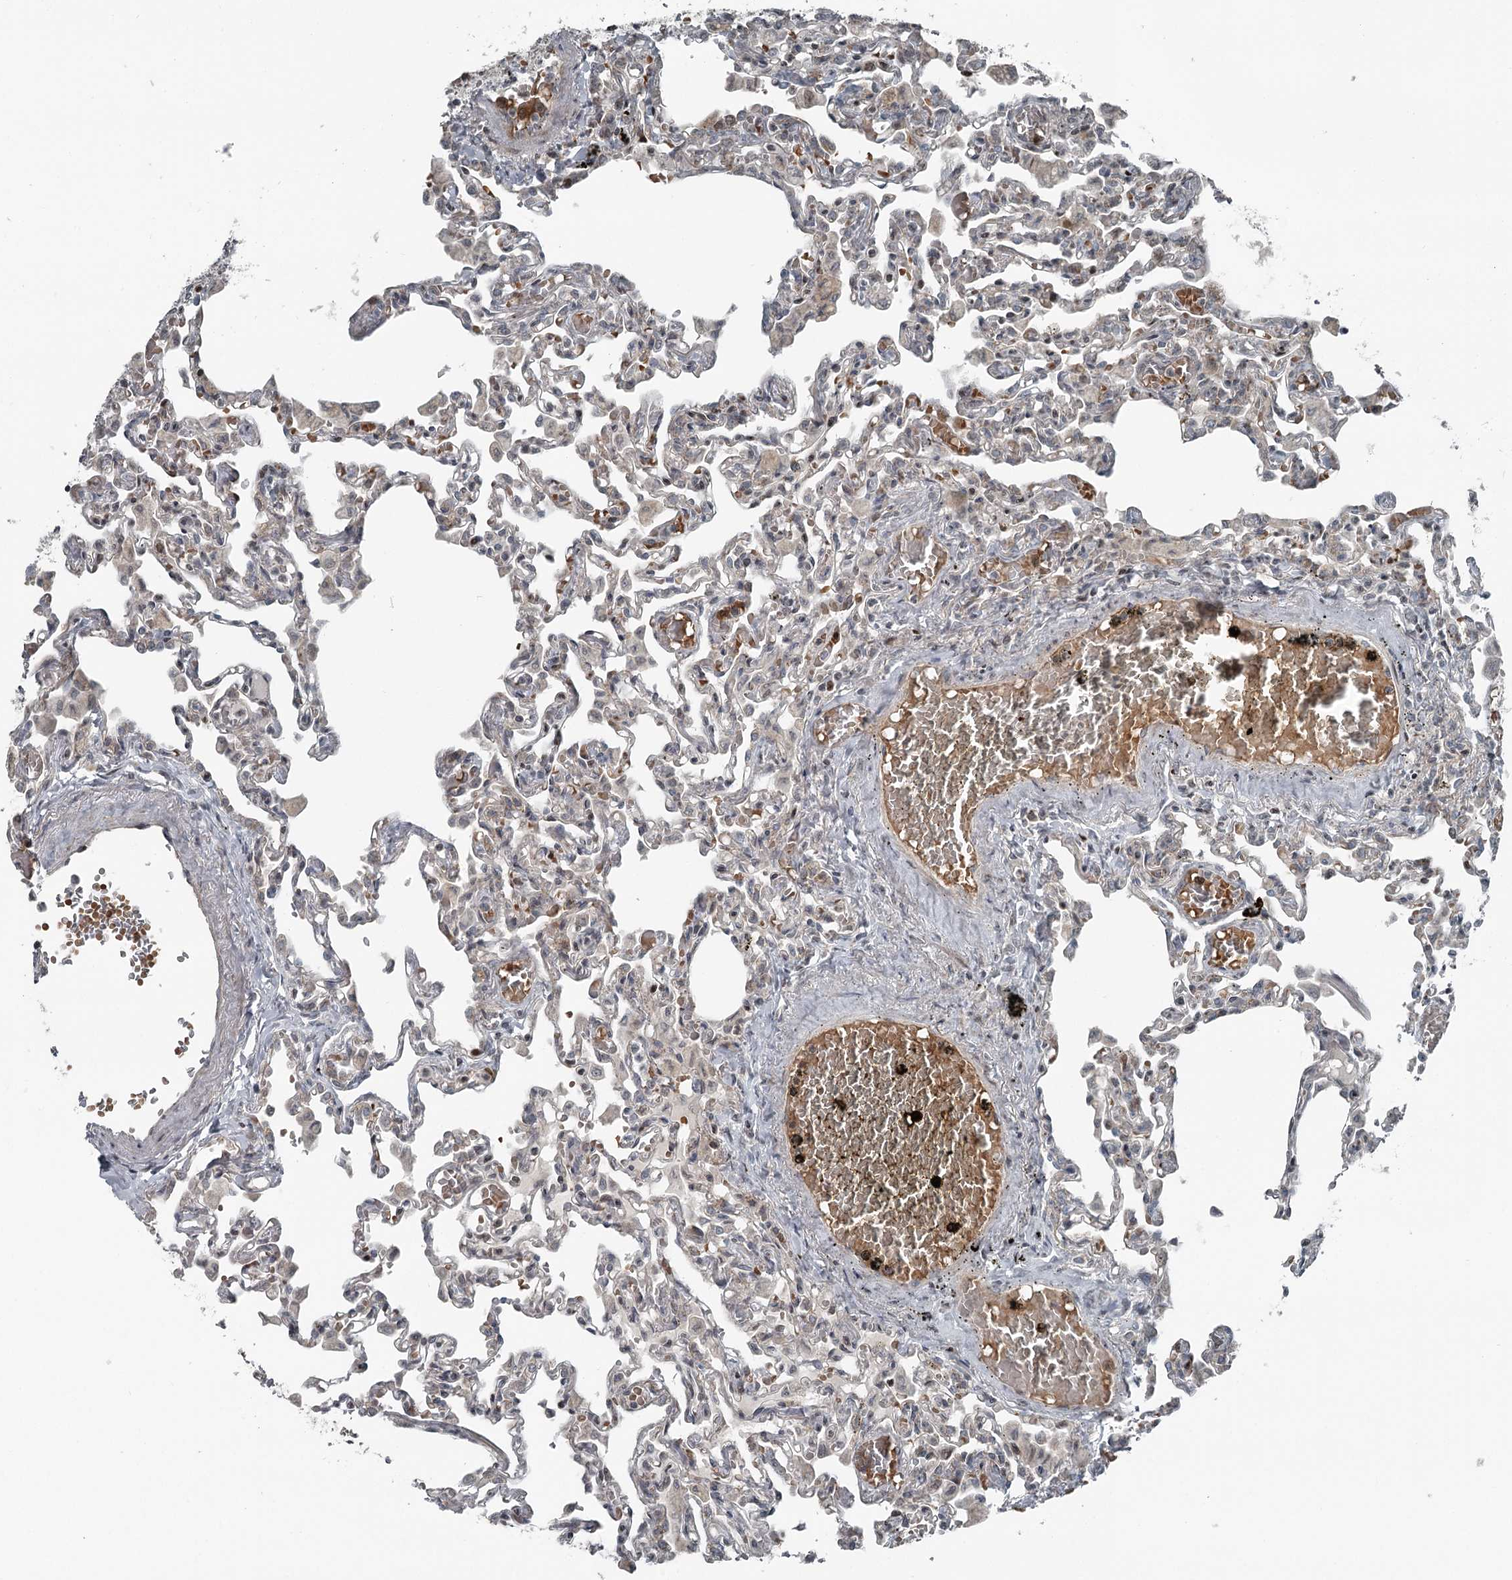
{"staining": {"intensity": "weak", "quantity": "<25%", "location": "cytoplasmic/membranous"}, "tissue": "lung", "cell_type": "Alveolar cells", "image_type": "normal", "snomed": [{"axis": "morphology", "description": "Normal tissue, NOS"}, {"axis": "topography", "description": "Bronchus"}, {"axis": "topography", "description": "Lung"}], "caption": "Immunohistochemical staining of benign human lung demonstrates no significant staining in alveolar cells.", "gene": "RASSF8", "patient": {"sex": "female", "age": 49}}